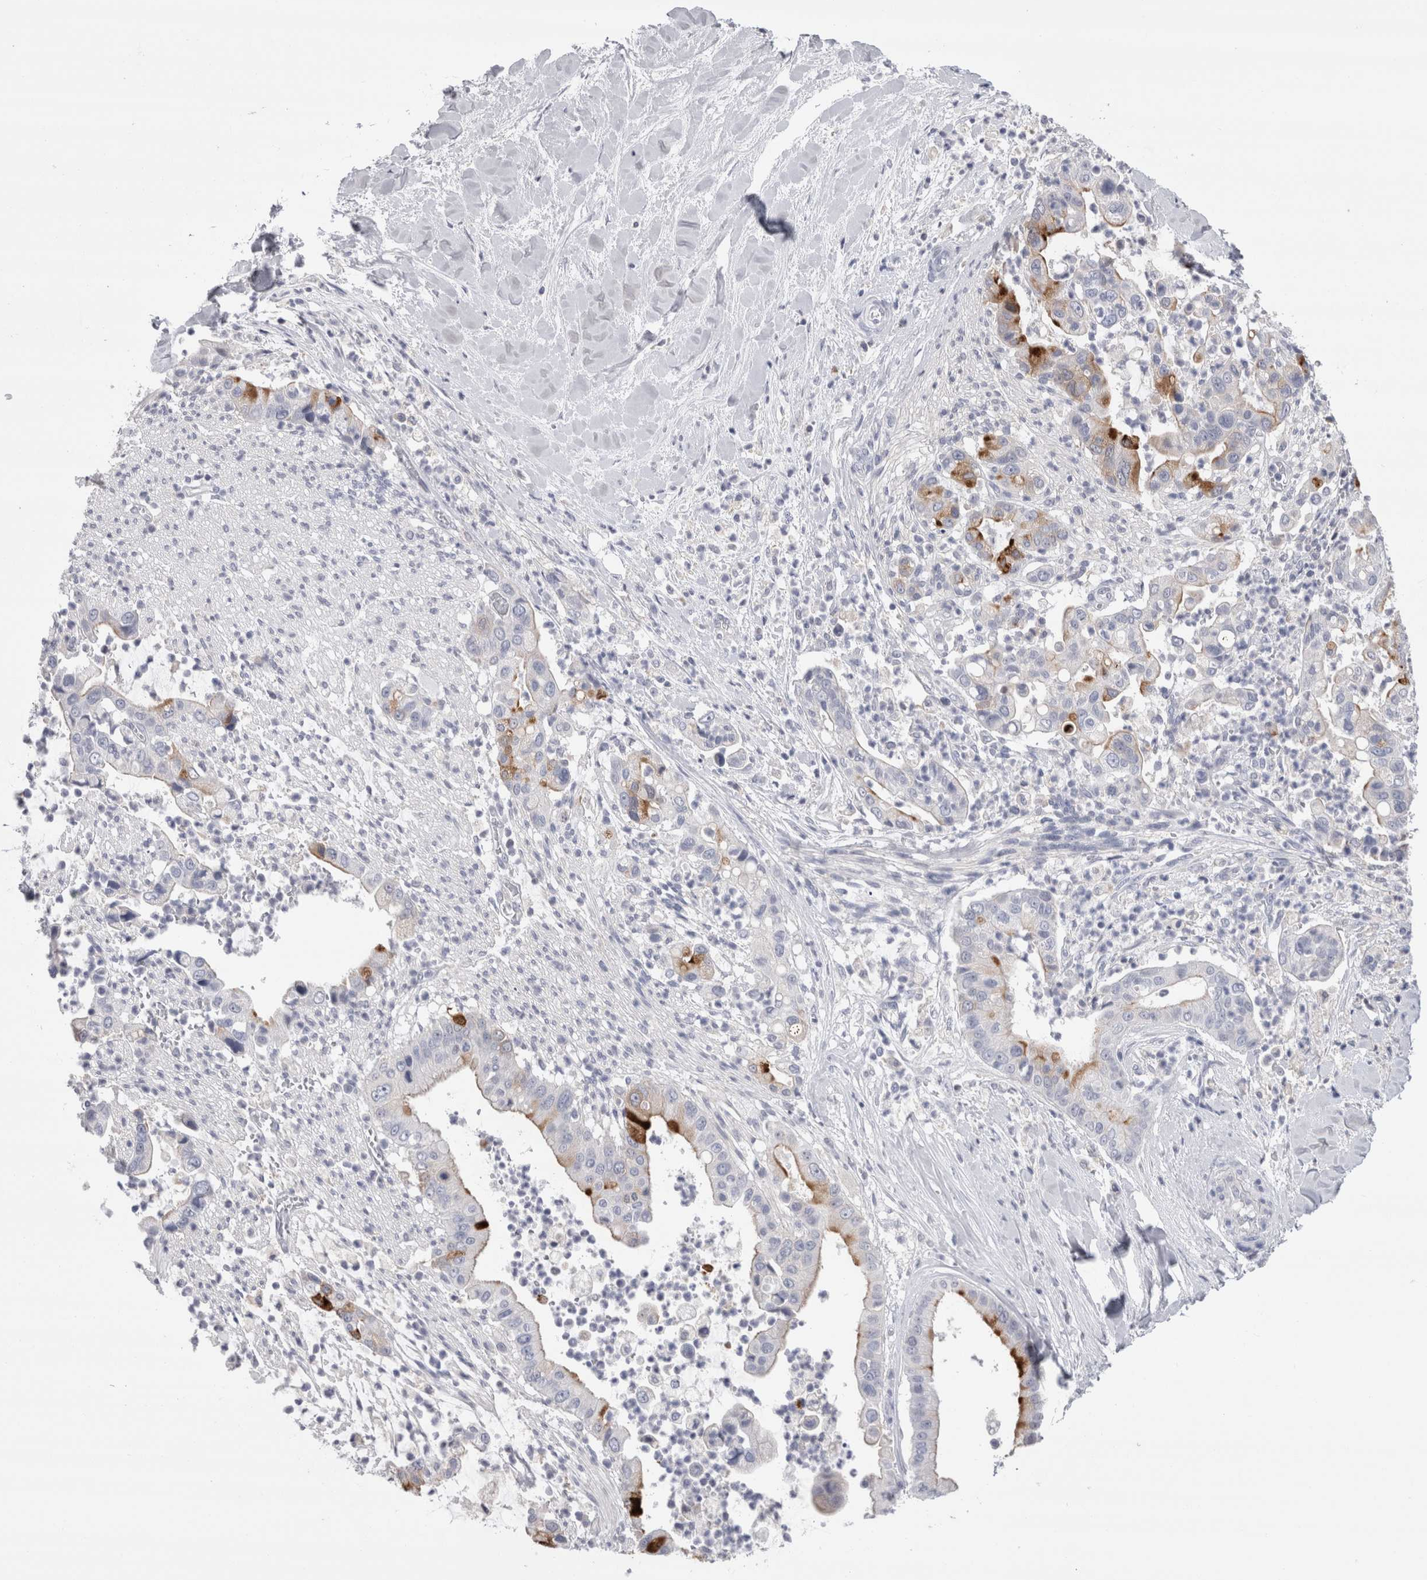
{"staining": {"intensity": "strong", "quantity": "<25%", "location": "cytoplasmic/membranous"}, "tissue": "liver cancer", "cell_type": "Tumor cells", "image_type": "cancer", "snomed": [{"axis": "morphology", "description": "Cholangiocarcinoma"}, {"axis": "topography", "description": "Liver"}], "caption": "Liver cancer (cholangiocarcinoma) tissue displays strong cytoplasmic/membranous expression in approximately <25% of tumor cells, visualized by immunohistochemistry.", "gene": "REG1A", "patient": {"sex": "female", "age": 54}}